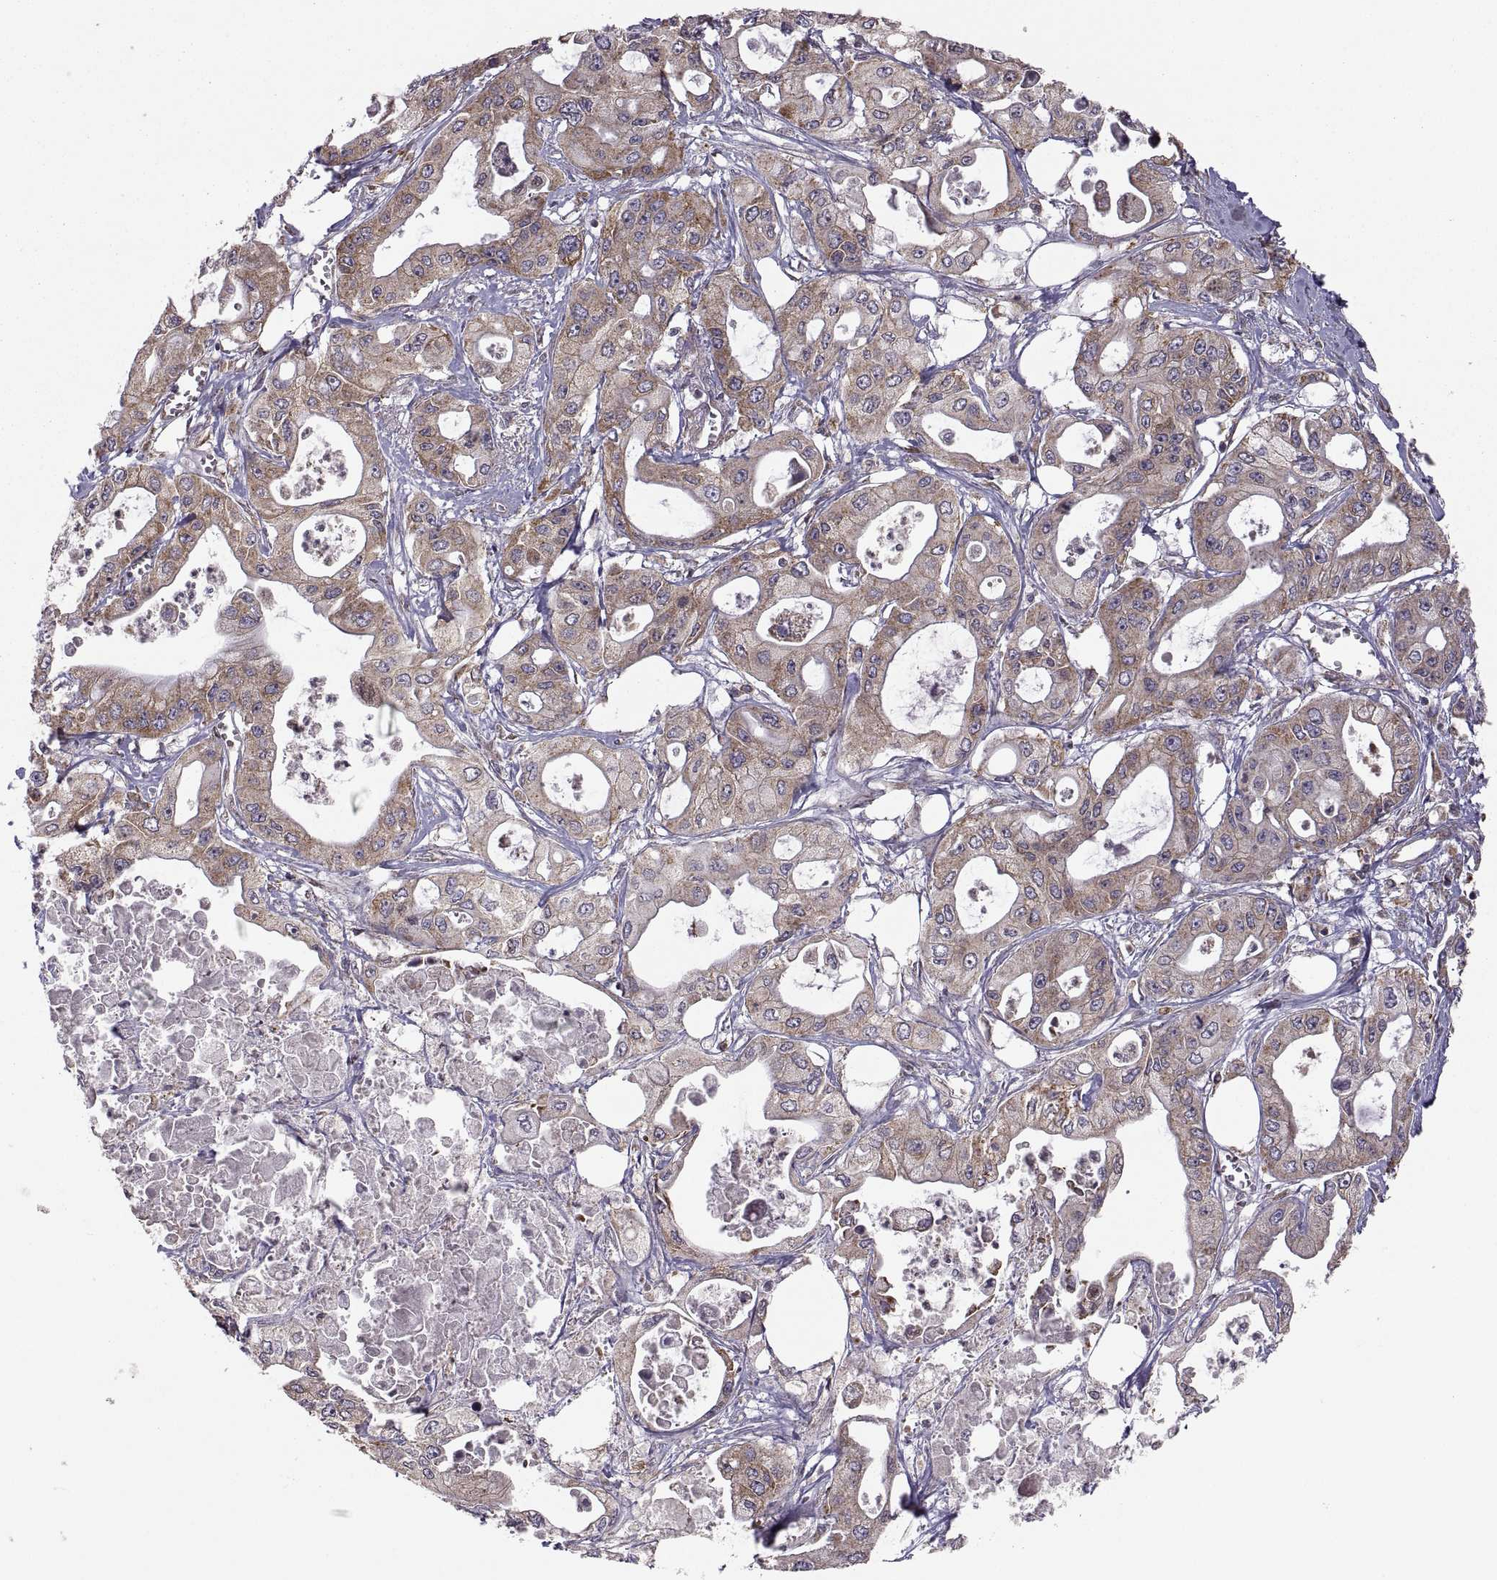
{"staining": {"intensity": "moderate", "quantity": "<25%", "location": "cytoplasmic/membranous"}, "tissue": "pancreatic cancer", "cell_type": "Tumor cells", "image_type": "cancer", "snomed": [{"axis": "morphology", "description": "Adenocarcinoma, NOS"}, {"axis": "topography", "description": "Pancreas"}], "caption": "Pancreatic adenocarcinoma stained with a protein marker displays moderate staining in tumor cells.", "gene": "PDIA3", "patient": {"sex": "male", "age": 70}}